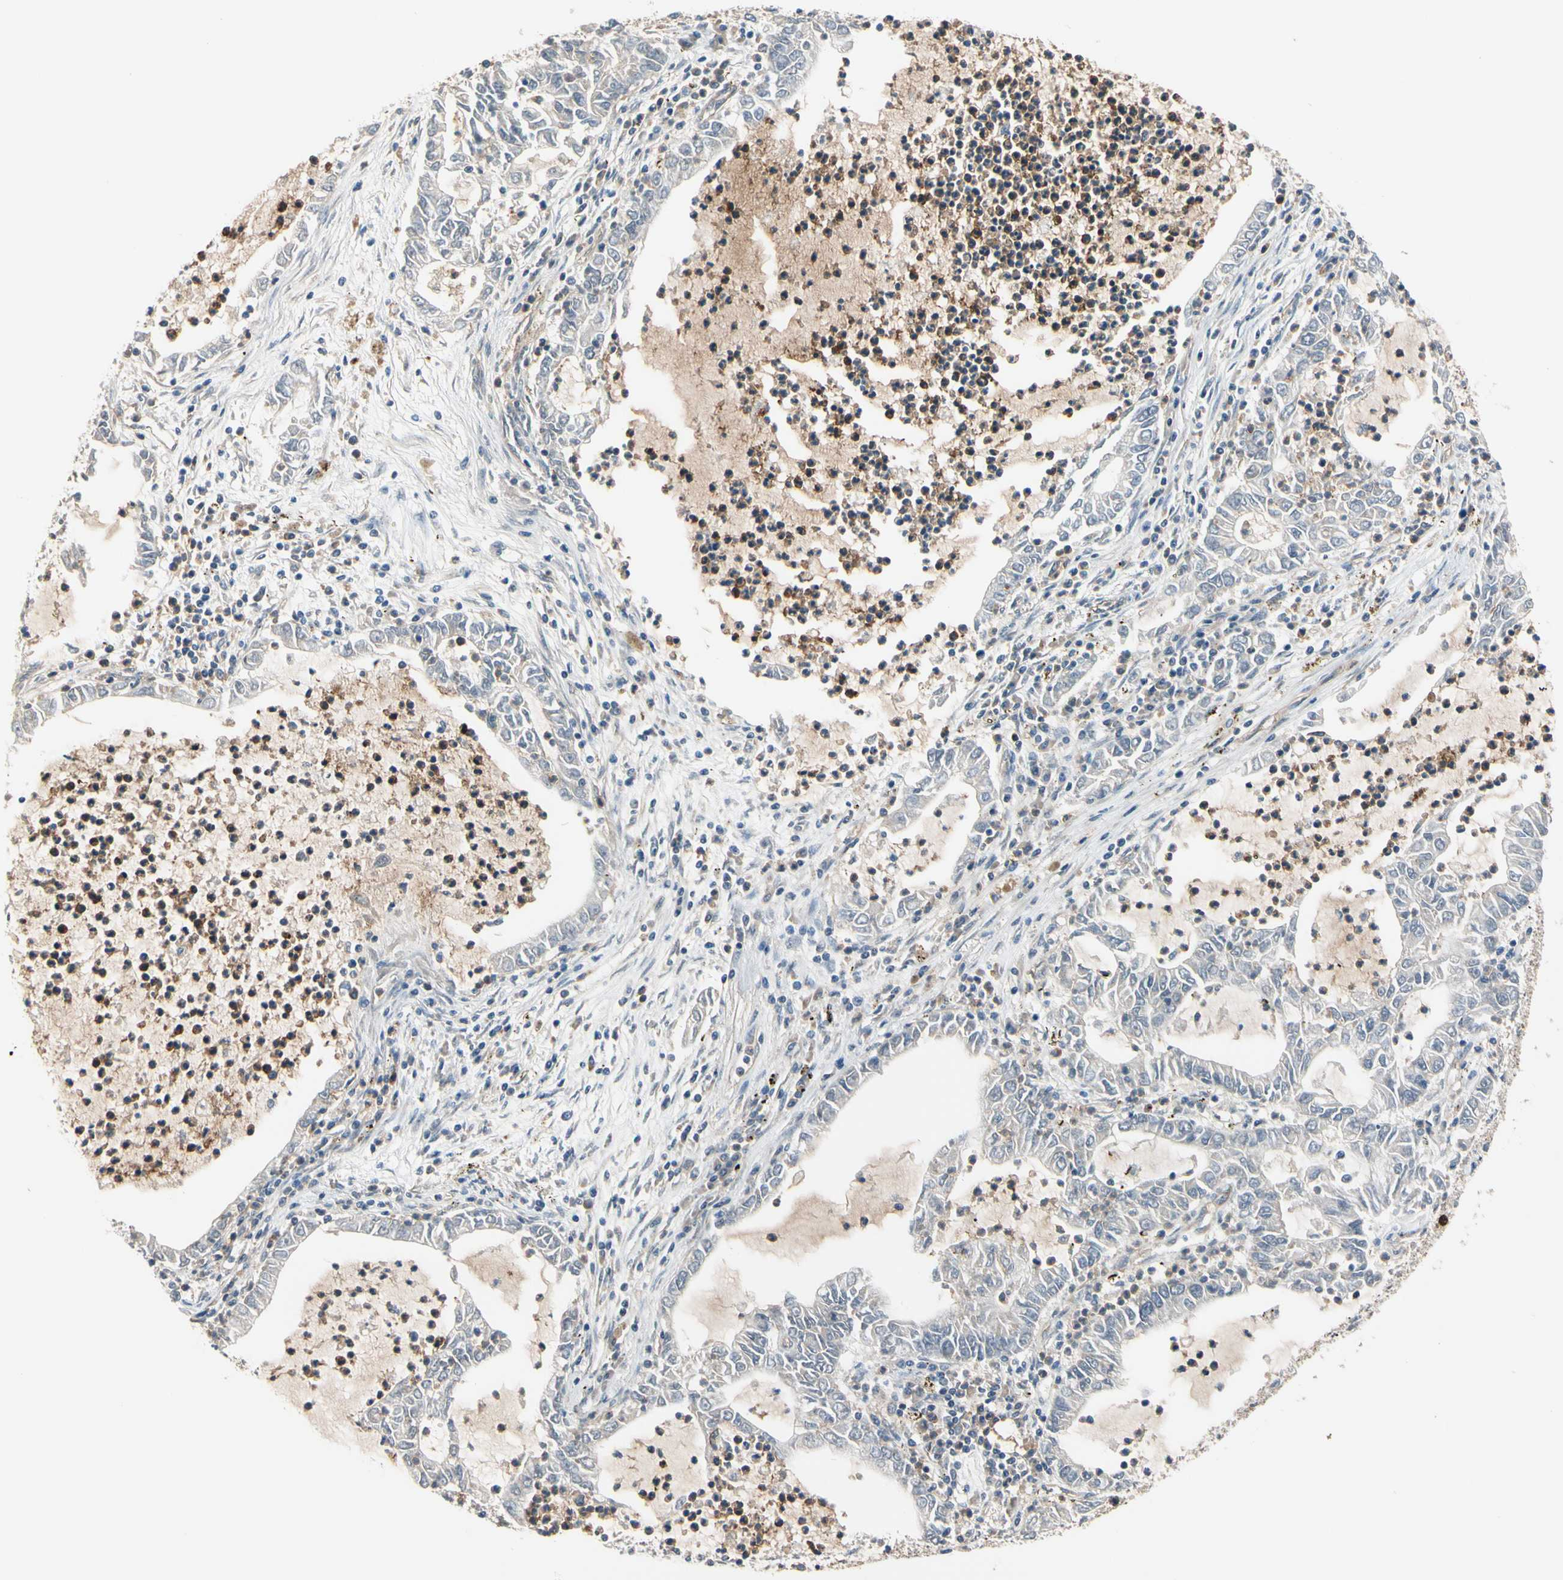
{"staining": {"intensity": "negative", "quantity": "none", "location": "none"}, "tissue": "lung cancer", "cell_type": "Tumor cells", "image_type": "cancer", "snomed": [{"axis": "morphology", "description": "Adenocarcinoma, NOS"}, {"axis": "topography", "description": "Lung"}], "caption": "This photomicrograph is of lung cancer stained with IHC to label a protein in brown with the nuclei are counter-stained blue. There is no positivity in tumor cells.", "gene": "SIGLEC5", "patient": {"sex": "female", "age": 51}}